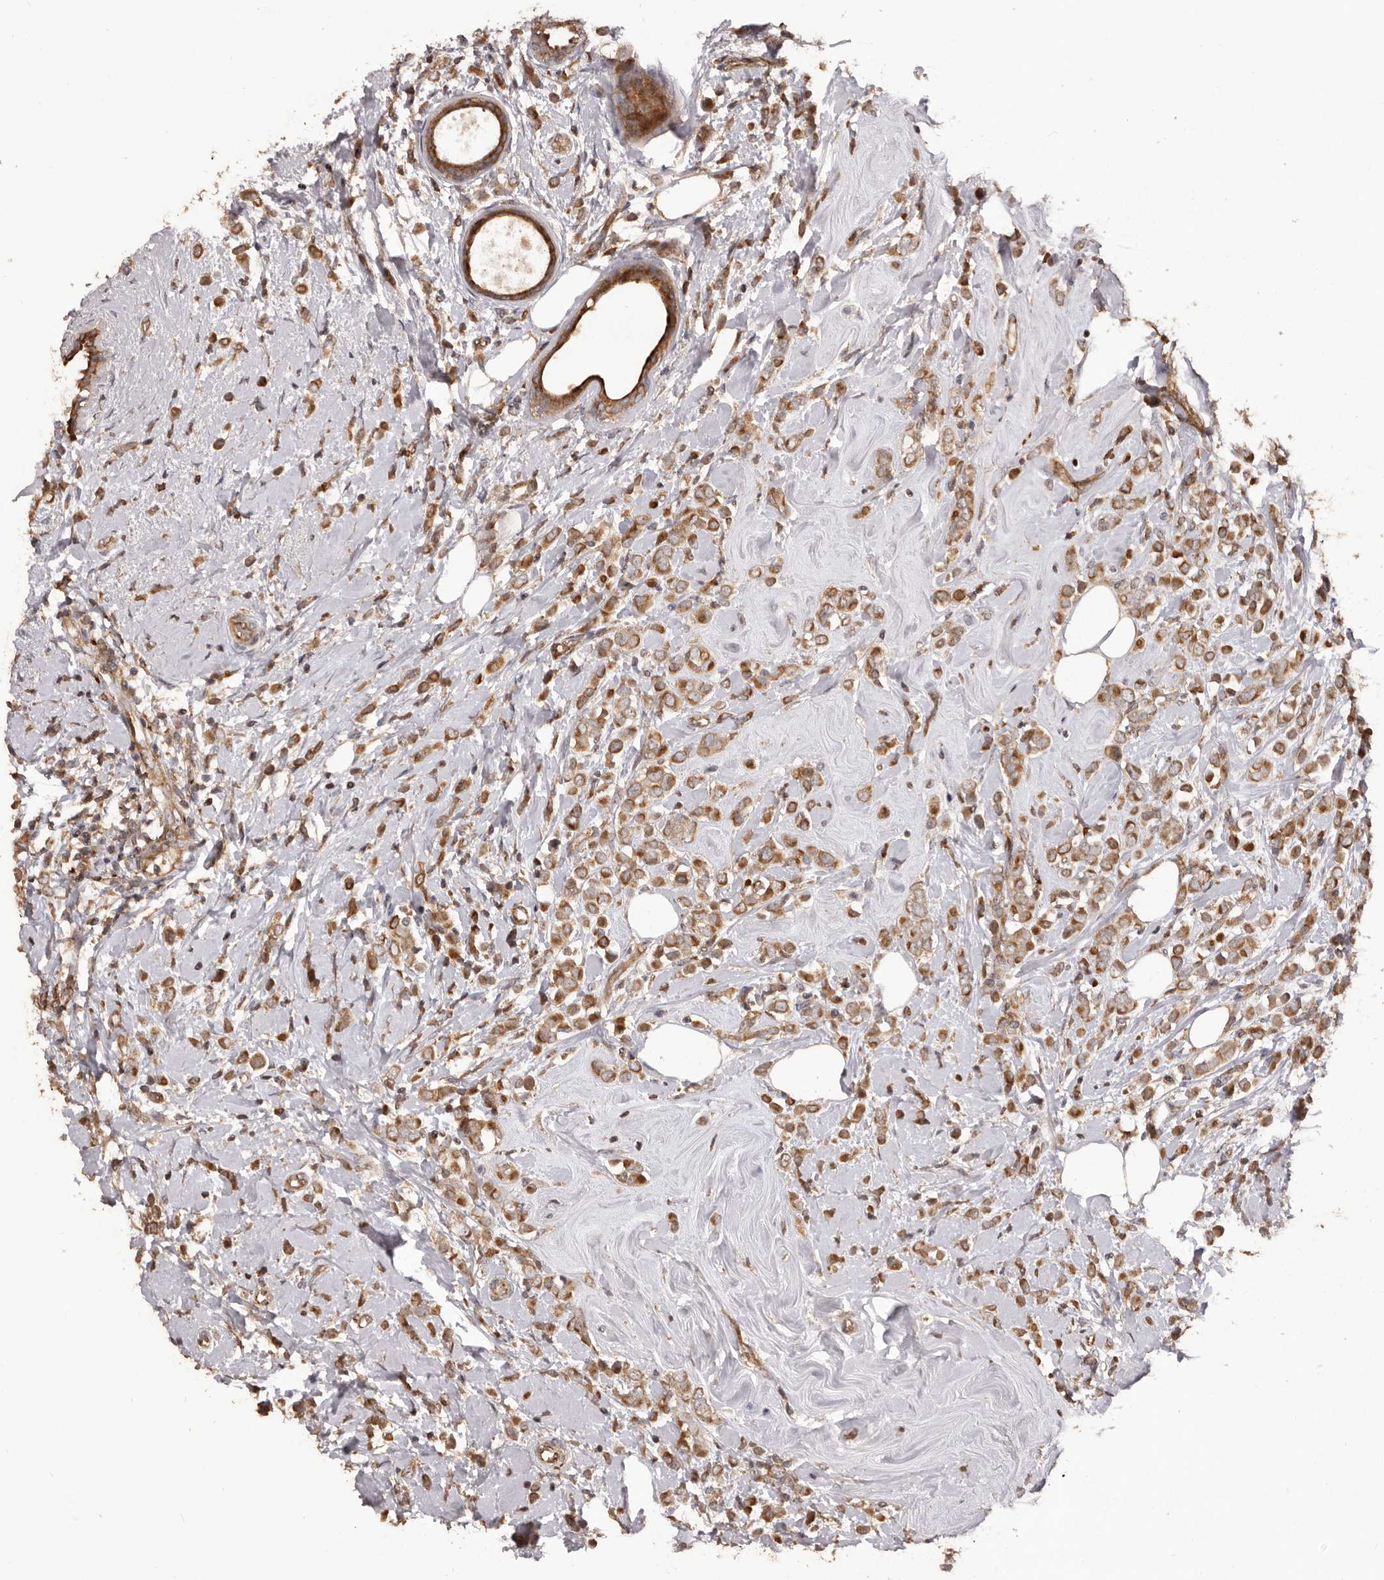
{"staining": {"intensity": "moderate", "quantity": ">75%", "location": "cytoplasmic/membranous"}, "tissue": "breast cancer", "cell_type": "Tumor cells", "image_type": "cancer", "snomed": [{"axis": "morphology", "description": "Lobular carcinoma"}, {"axis": "topography", "description": "Breast"}], "caption": "Breast lobular carcinoma tissue shows moderate cytoplasmic/membranous staining in about >75% of tumor cells, visualized by immunohistochemistry.", "gene": "QRSL1", "patient": {"sex": "female", "age": 47}}